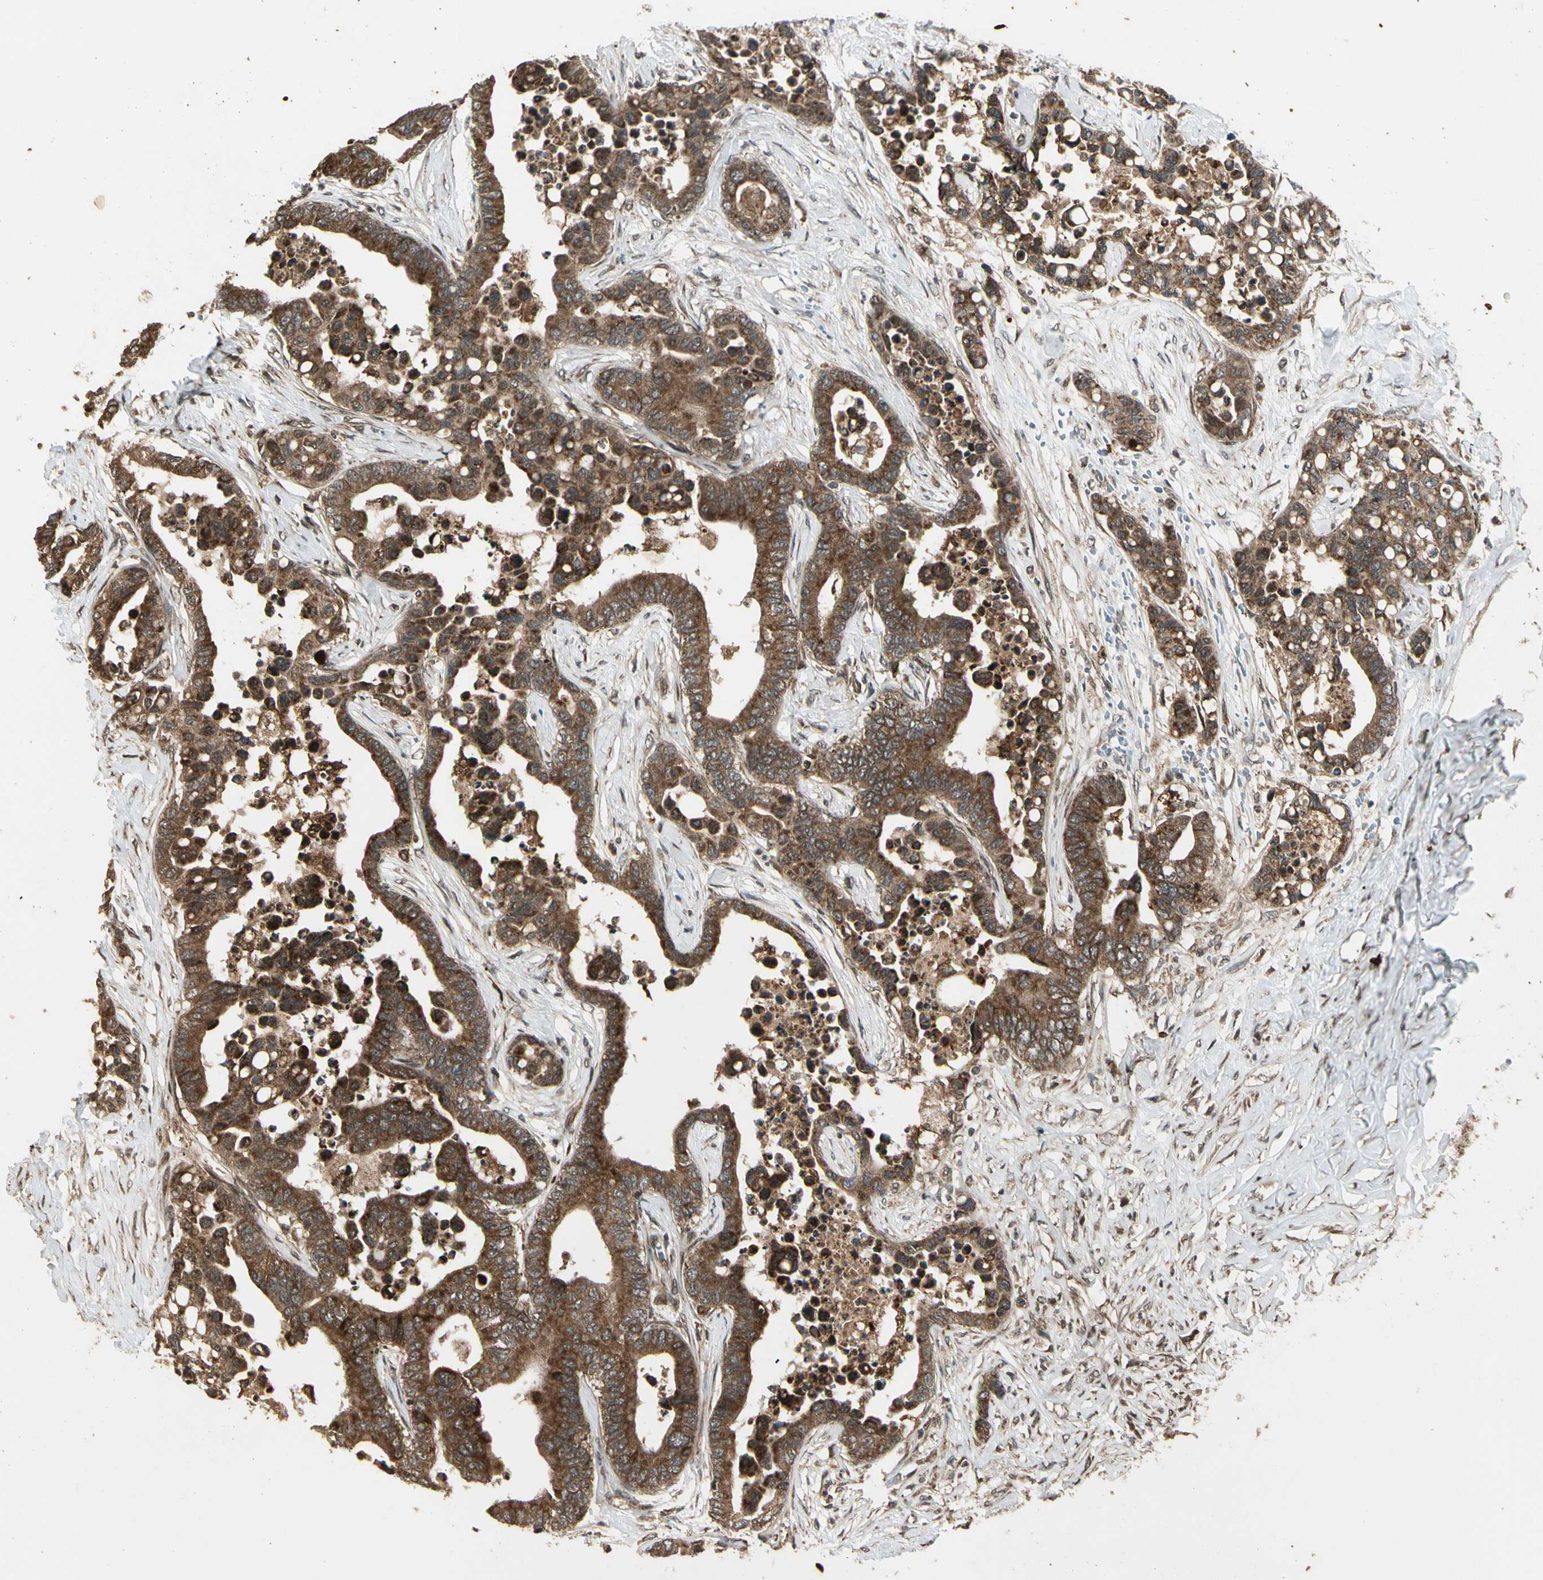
{"staining": {"intensity": "moderate", "quantity": ">75%", "location": "cytoplasmic/membranous"}, "tissue": "colorectal cancer", "cell_type": "Tumor cells", "image_type": "cancer", "snomed": [{"axis": "morphology", "description": "Normal tissue, NOS"}, {"axis": "morphology", "description": "Adenocarcinoma, NOS"}, {"axis": "topography", "description": "Colon"}], "caption": "Immunohistochemical staining of colorectal cancer reveals medium levels of moderate cytoplasmic/membranous protein positivity in approximately >75% of tumor cells.", "gene": "GLUL", "patient": {"sex": "male", "age": 82}}